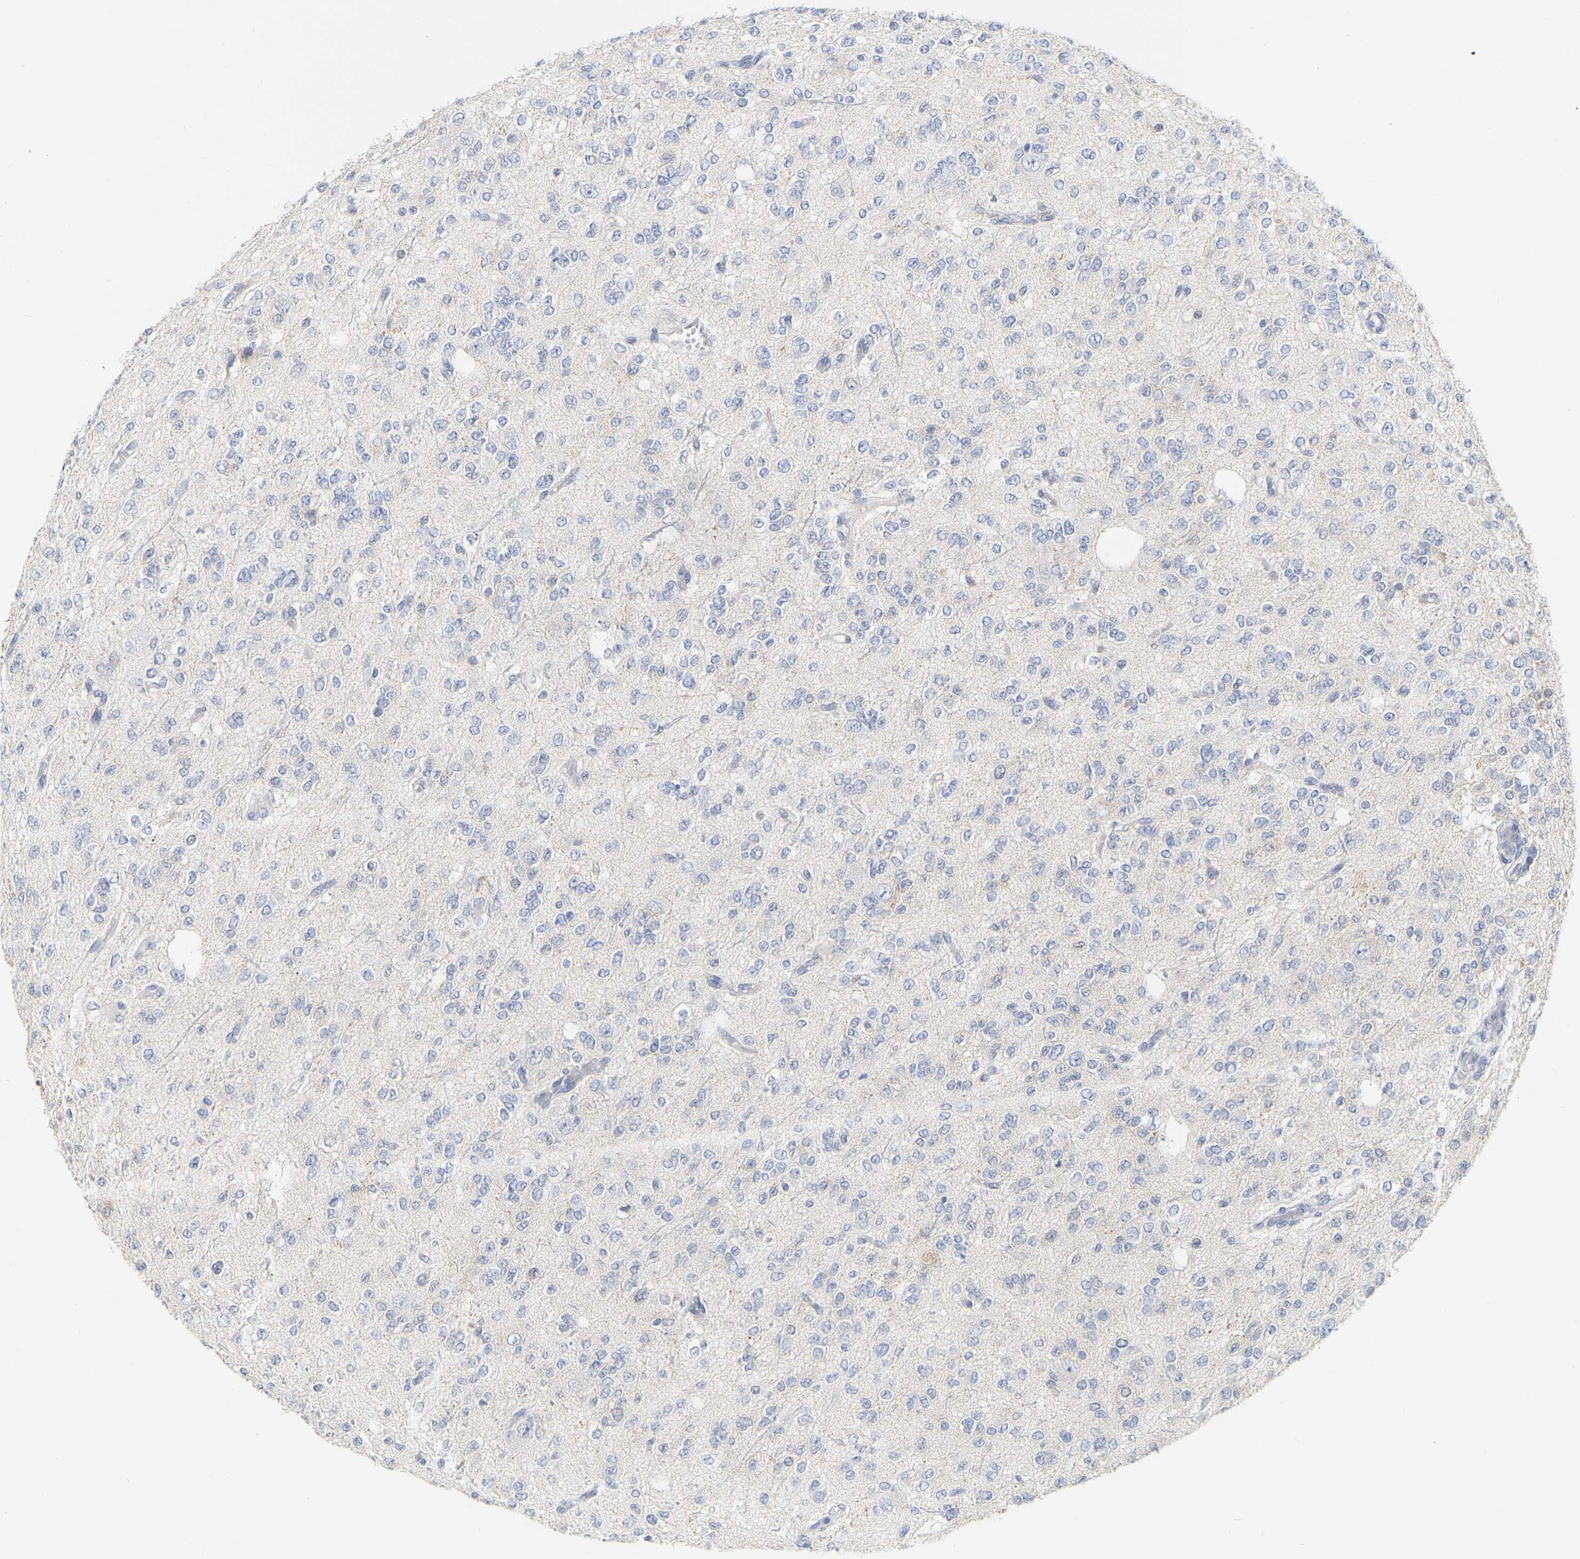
{"staining": {"intensity": "negative", "quantity": "none", "location": "none"}, "tissue": "glioma", "cell_type": "Tumor cells", "image_type": "cancer", "snomed": [{"axis": "morphology", "description": "Glioma, malignant, Low grade"}, {"axis": "topography", "description": "Brain"}], "caption": "Immunohistochemistry (IHC) photomicrograph of glioma stained for a protein (brown), which displays no positivity in tumor cells.", "gene": "KRT76", "patient": {"sex": "male", "age": 38}}